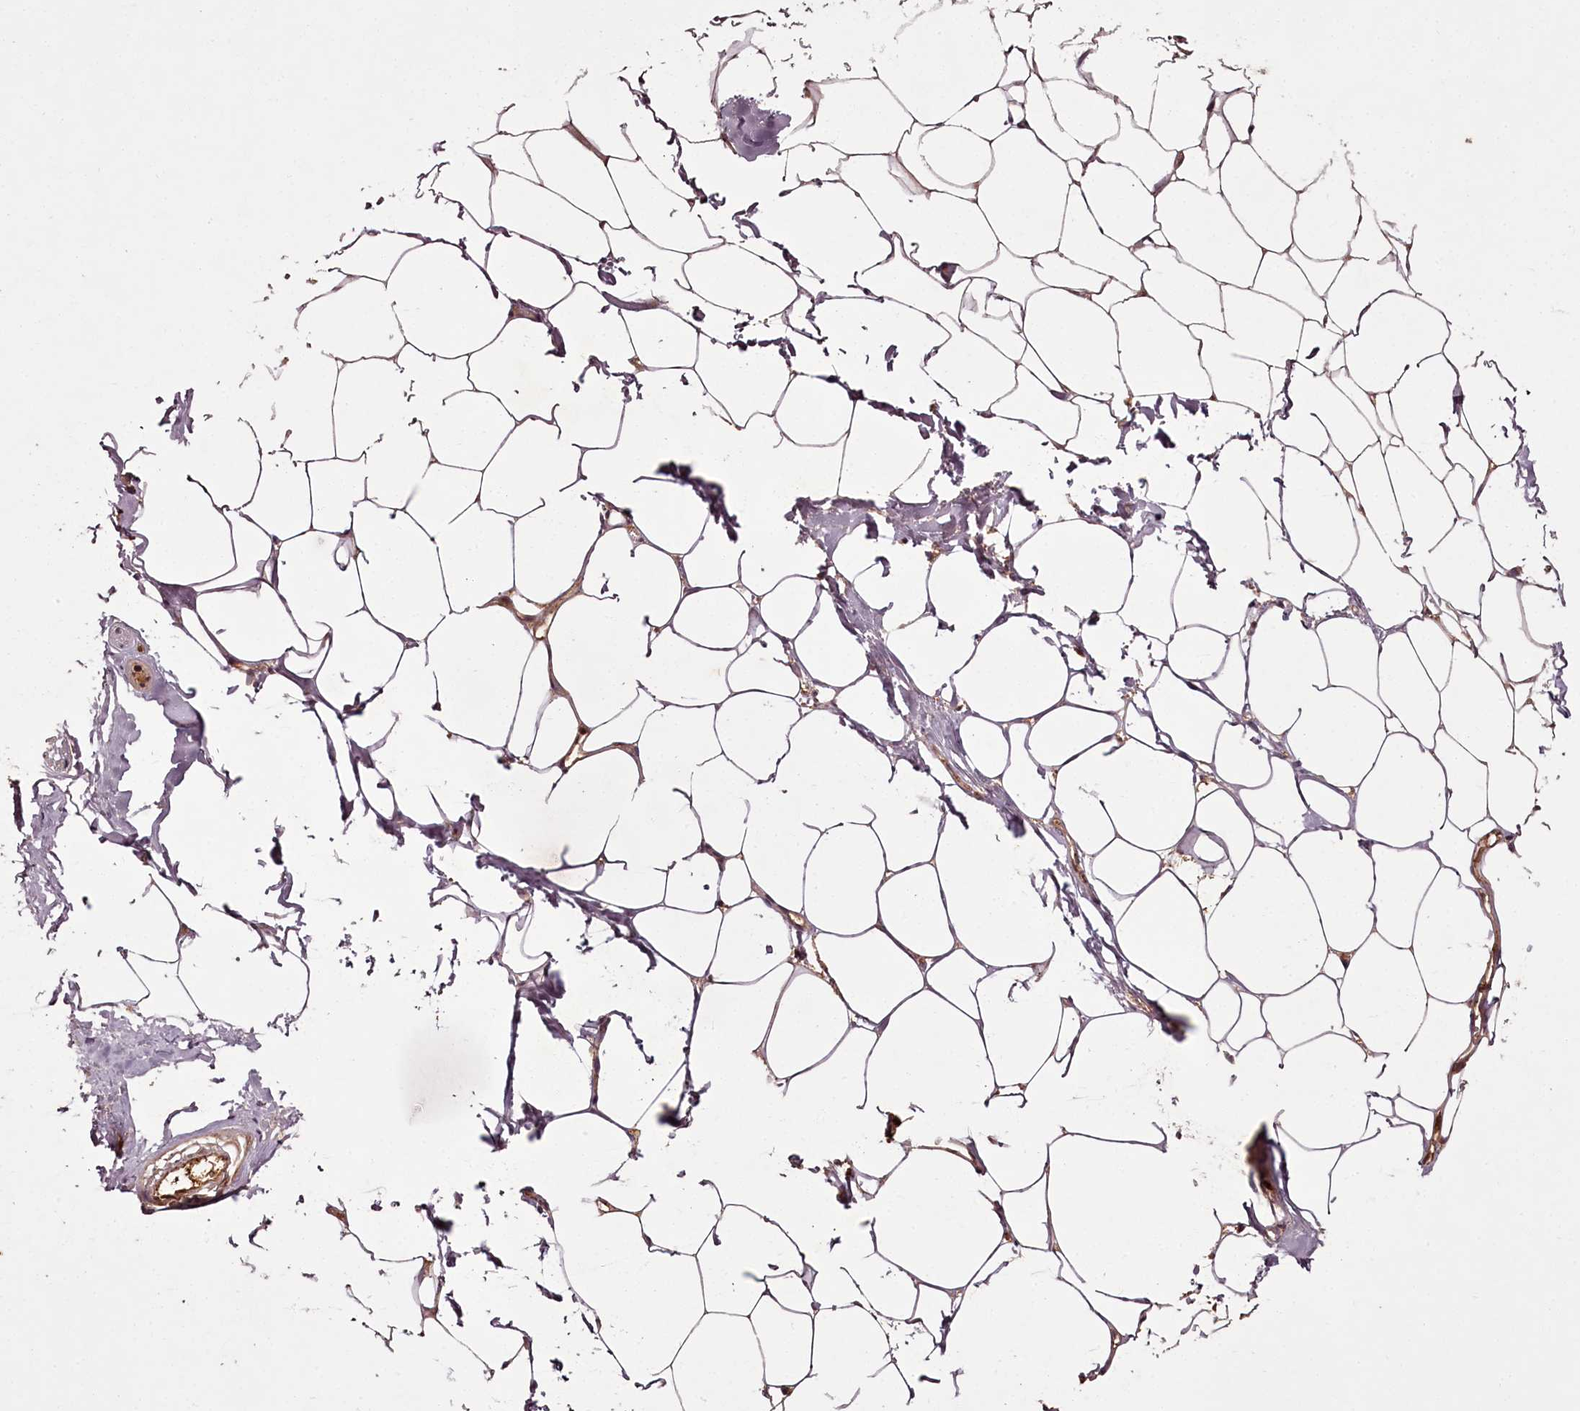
{"staining": {"intensity": "moderate", "quantity": ">75%", "location": "cytoplasmic/membranous,nuclear"}, "tissue": "adipose tissue", "cell_type": "Adipocytes", "image_type": "normal", "snomed": [{"axis": "morphology", "description": "Normal tissue, NOS"}, {"axis": "morphology", "description": "Adenocarcinoma, Low grade"}, {"axis": "topography", "description": "Prostate"}, {"axis": "topography", "description": "Peripheral nerve tissue"}], "caption": "A micrograph showing moderate cytoplasmic/membranous,nuclear staining in about >75% of adipocytes in benign adipose tissue, as visualized by brown immunohistochemical staining.", "gene": "NPRL2", "patient": {"sex": "male", "age": 63}}